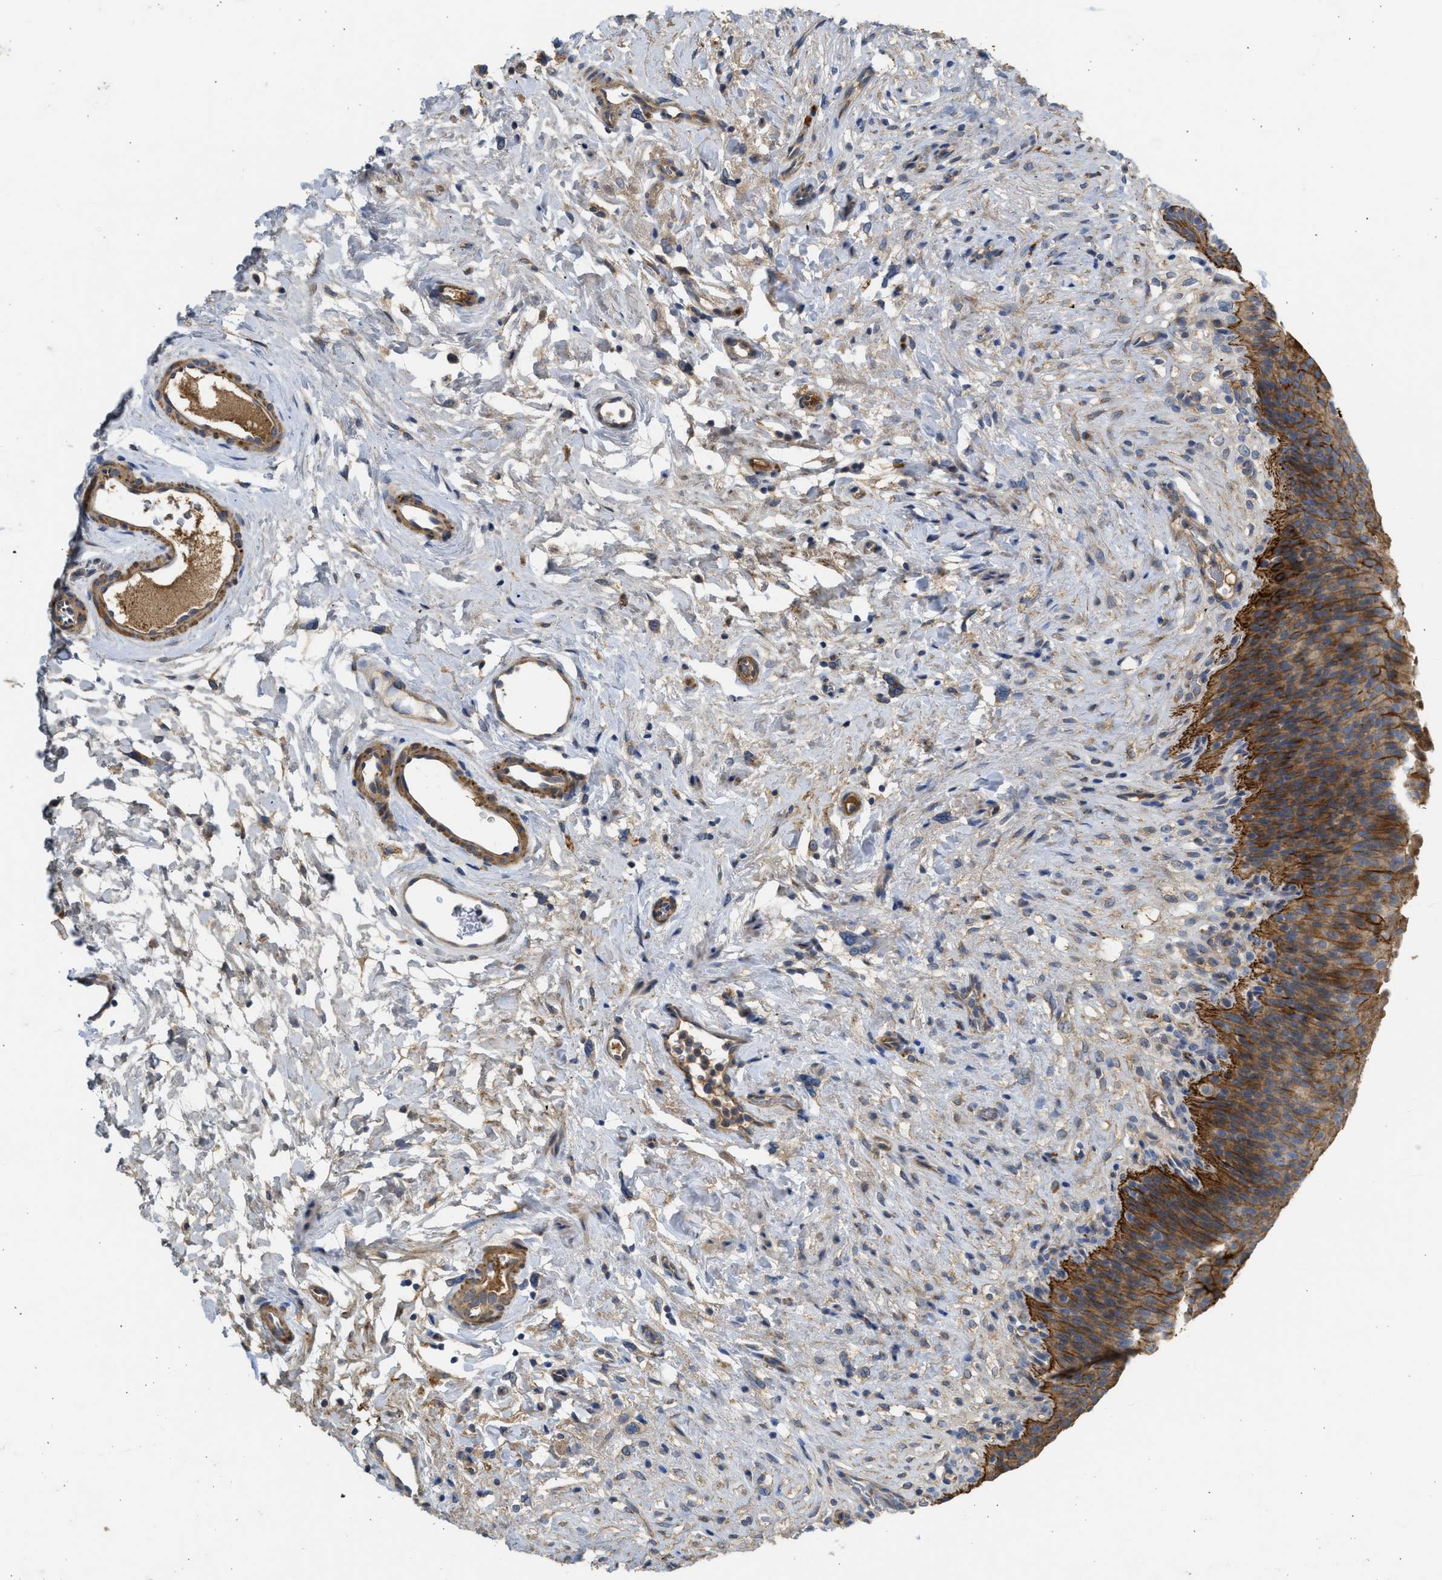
{"staining": {"intensity": "strong", "quantity": ">75%", "location": "cytoplasmic/membranous"}, "tissue": "urinary bladder", "cell_type": "Urothelial cells", "image_type": "normal", "snomed": [{"axis": "morphology", "description": "Normal tissue, NOS"}, {"axis": "topography", "description": "Urinary bladder"}], "caption": "Urothelial cells display high levels of strong cytoplasmic/membranous staining in about >75% of cells in benign human urinary bladder.", "gene": "CSRNP2", "patient": {"sex": "female", "age": 79}}